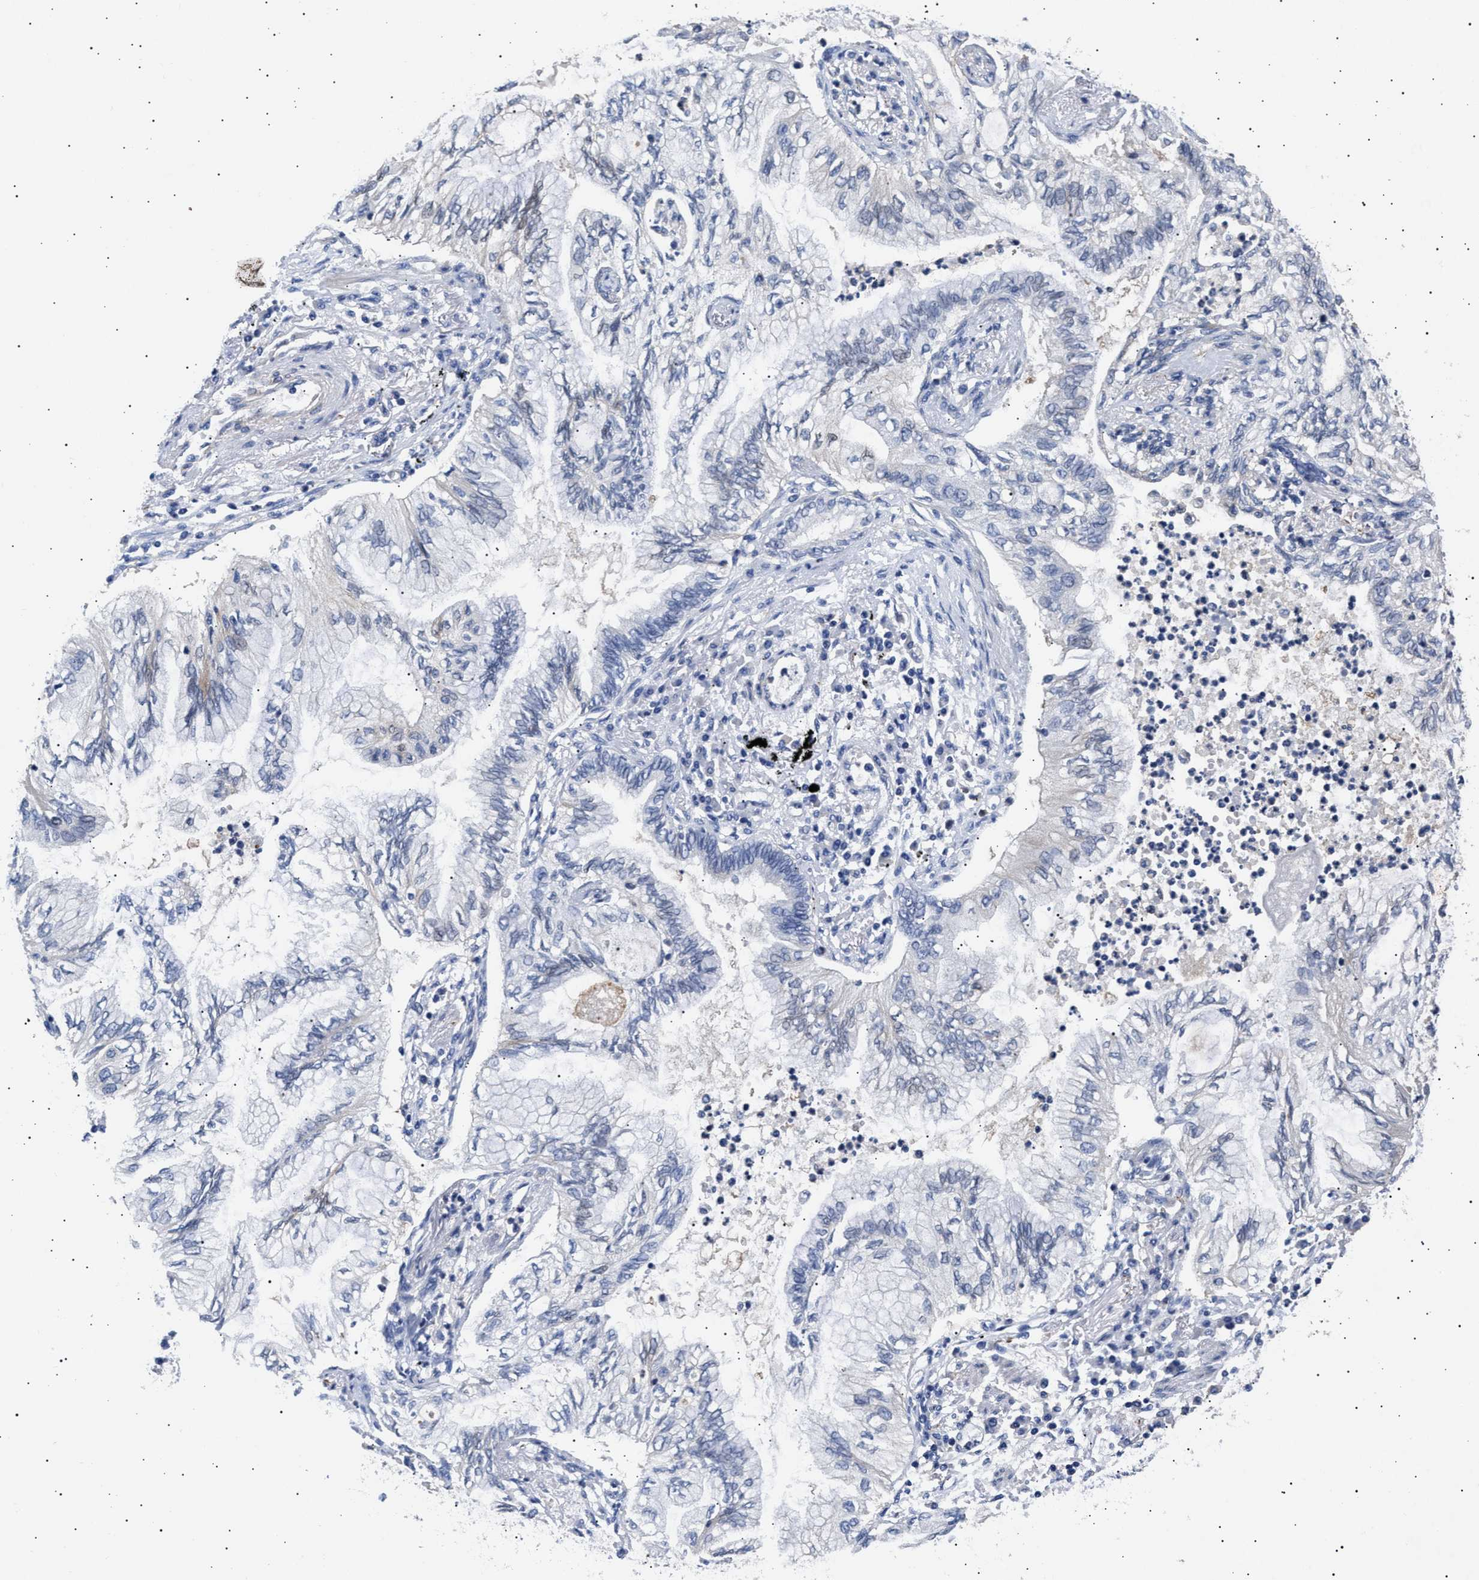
{"staining": {"intensity": "negative", "quantity": "none", "location": "none"}, "tissue": "lung cancer", "cell_type": "Tumor cells", "image_type": "cancer", "snomed": [{"axis": "morphology", "description": "Normal tissue, NOS"}, {"axis": "morphology", "description": "Adenocarcinoma, NOS"}, {"axis": "topography", "description": "Bronchus"}, {"axis": "topography", "description": "Lung"}], "caption": "The histopathology image demonstrates no staining of tumor cells in lung cancer. (DAB immunohistochemistry, high magnification).", "gene": "HEMGN", "patient": {"sex": "female", "age": 70}}